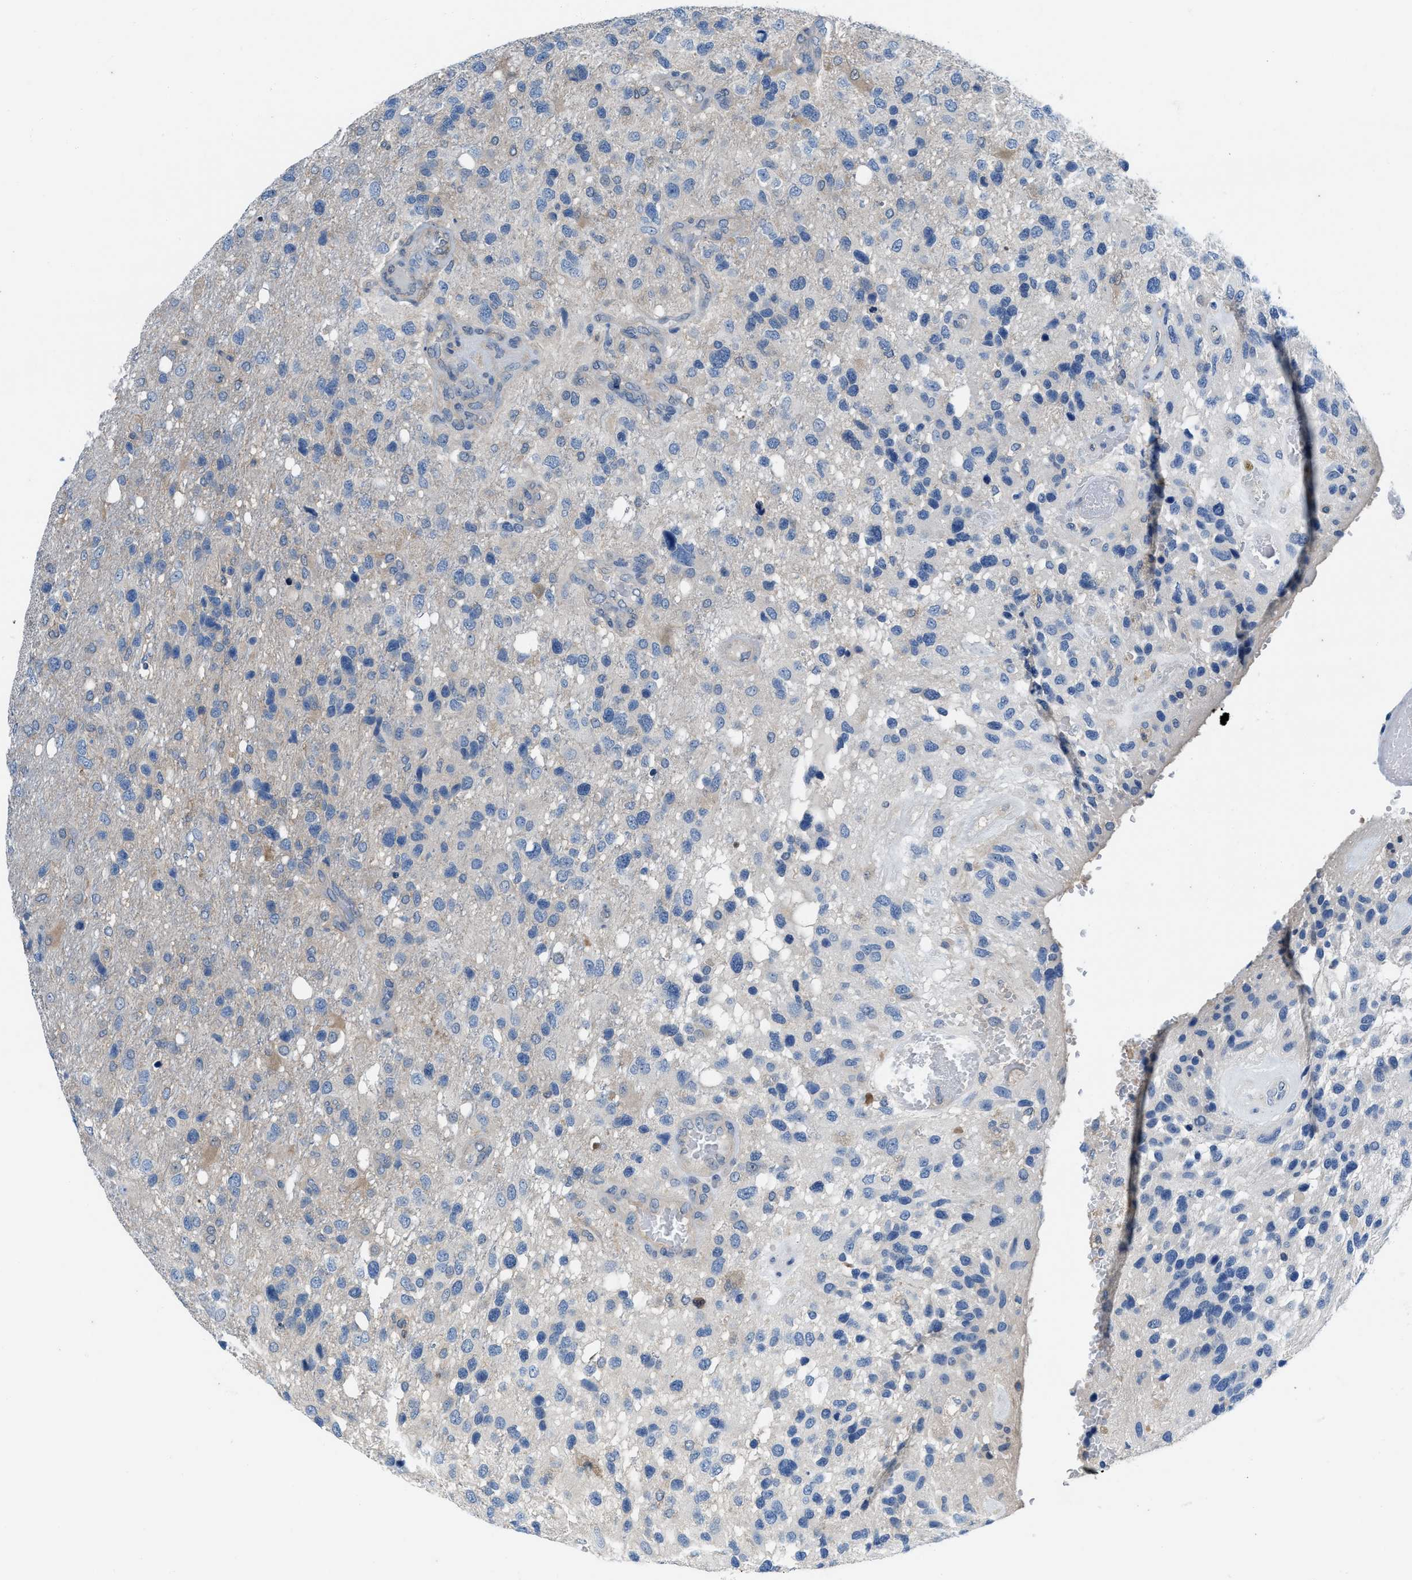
{"staining": {"intensity": "negative", "quantity": "none", "location": "none"}, "tissue": "glioma", "cell_type": "Tumor cells", "image_type": "cancer", "snomed": [{"axis": "morphology", "description": "Glioma, malignant, High grade"}, {"axis": "topography", "description": "Brain"}], "caption": "Immunohistochemistry (IHC) histopathology image of neoplastic tissue: glioma stained with DAB demonstrates no significant protein expression in tumor cells.", "gene": "NUDT5", "patient": {"sex": "female", "age": 58}}